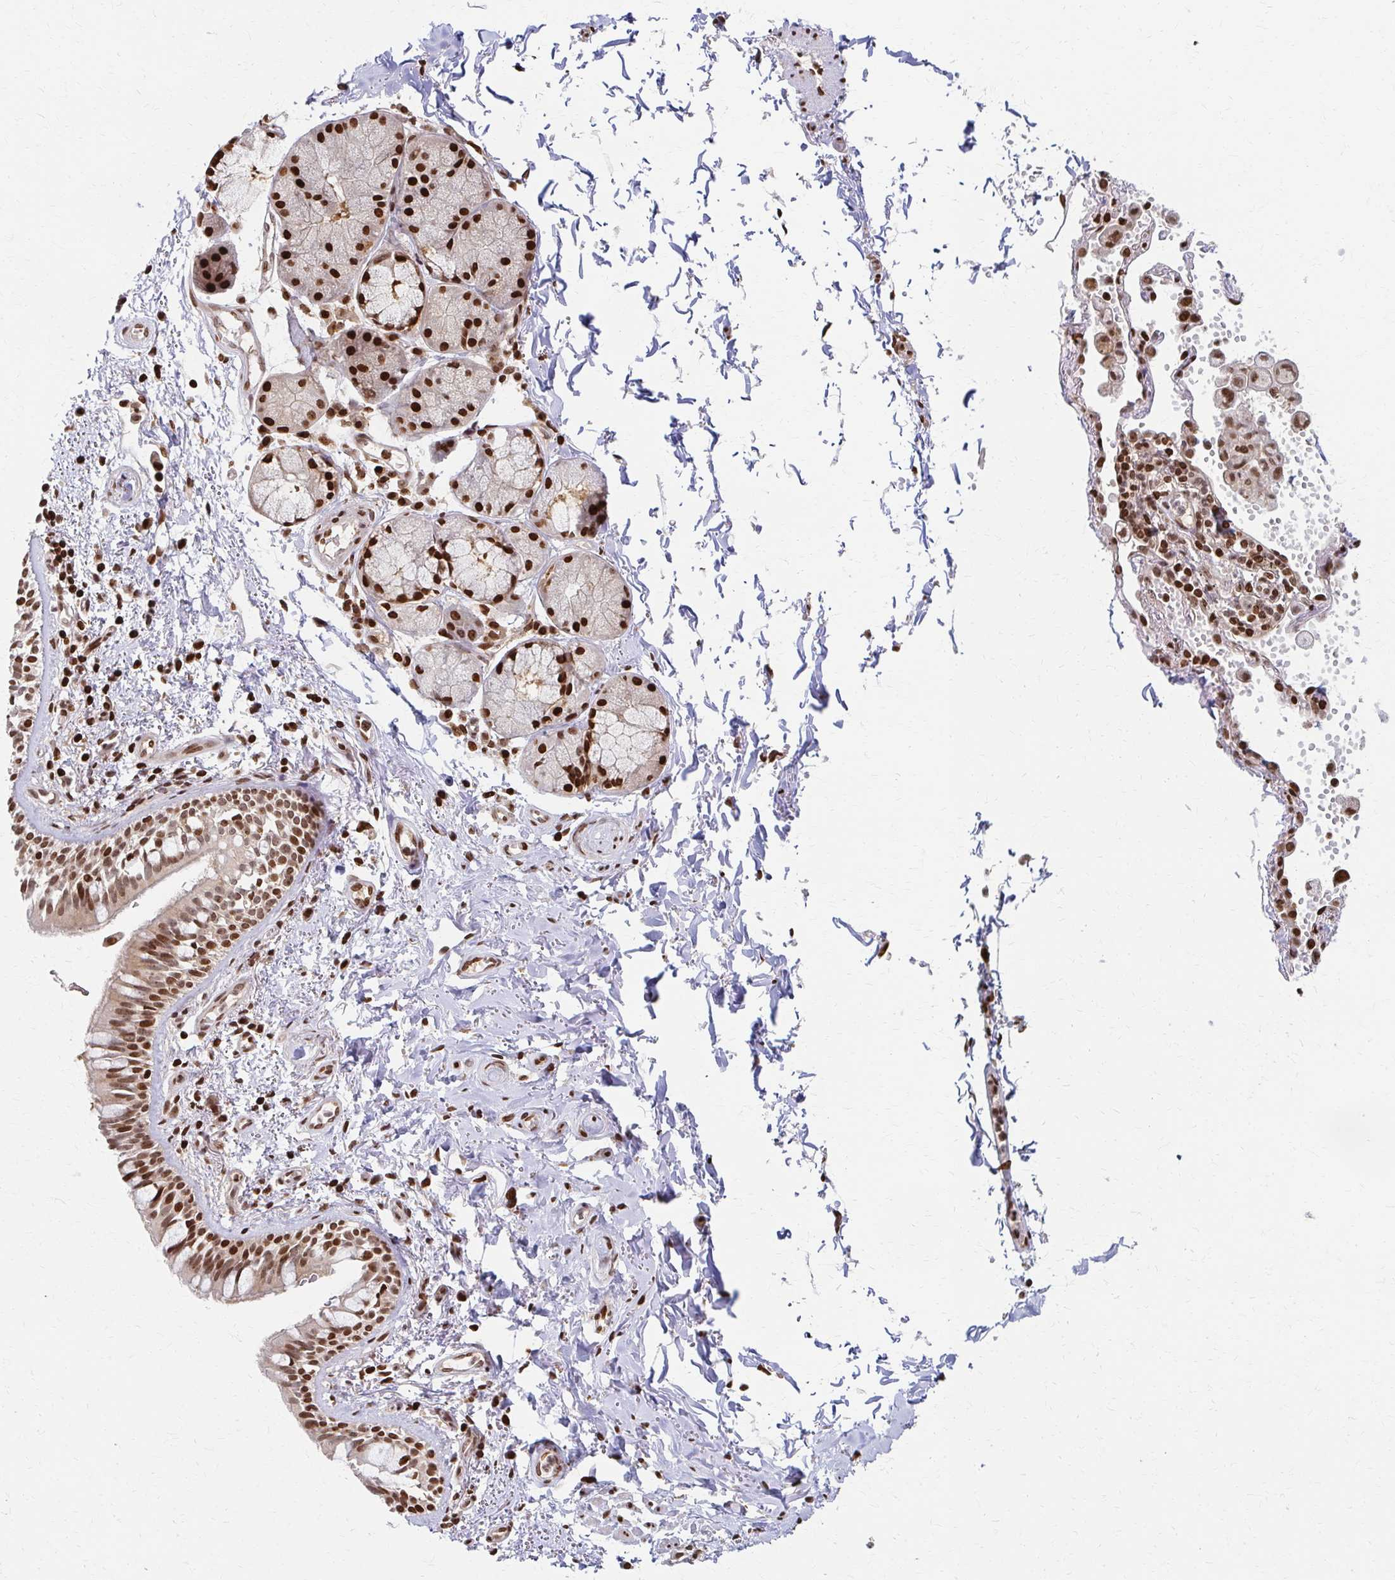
{"staining": {"intensity": "moderate", "quantity": ">75%", "location": "cytoplasmic/membranous,nuclear"}, "tissue": "bronchus", "cell_type": "Respiratory epithelial cells", "image_type": "normal", "snomed": [{"axis": "morphology", "description": "Normal tissue, NOS"}, {"axis": "topography", "description": "Lymph node"}, {"axis": "topography", "description": "Cartilage tissue"}, {"axis": "topography", "description": "Bronchus"}], "caption": "Respiratory epithelial cells display moderate cytoplasmic/membranous,nuclear positivity in approximately >75% of cells in benign bronchus. (IHC, brightfield microscopy, high magnification).", "gene": "PSMD7", "patient": {"sex": "female", "age": 70}}